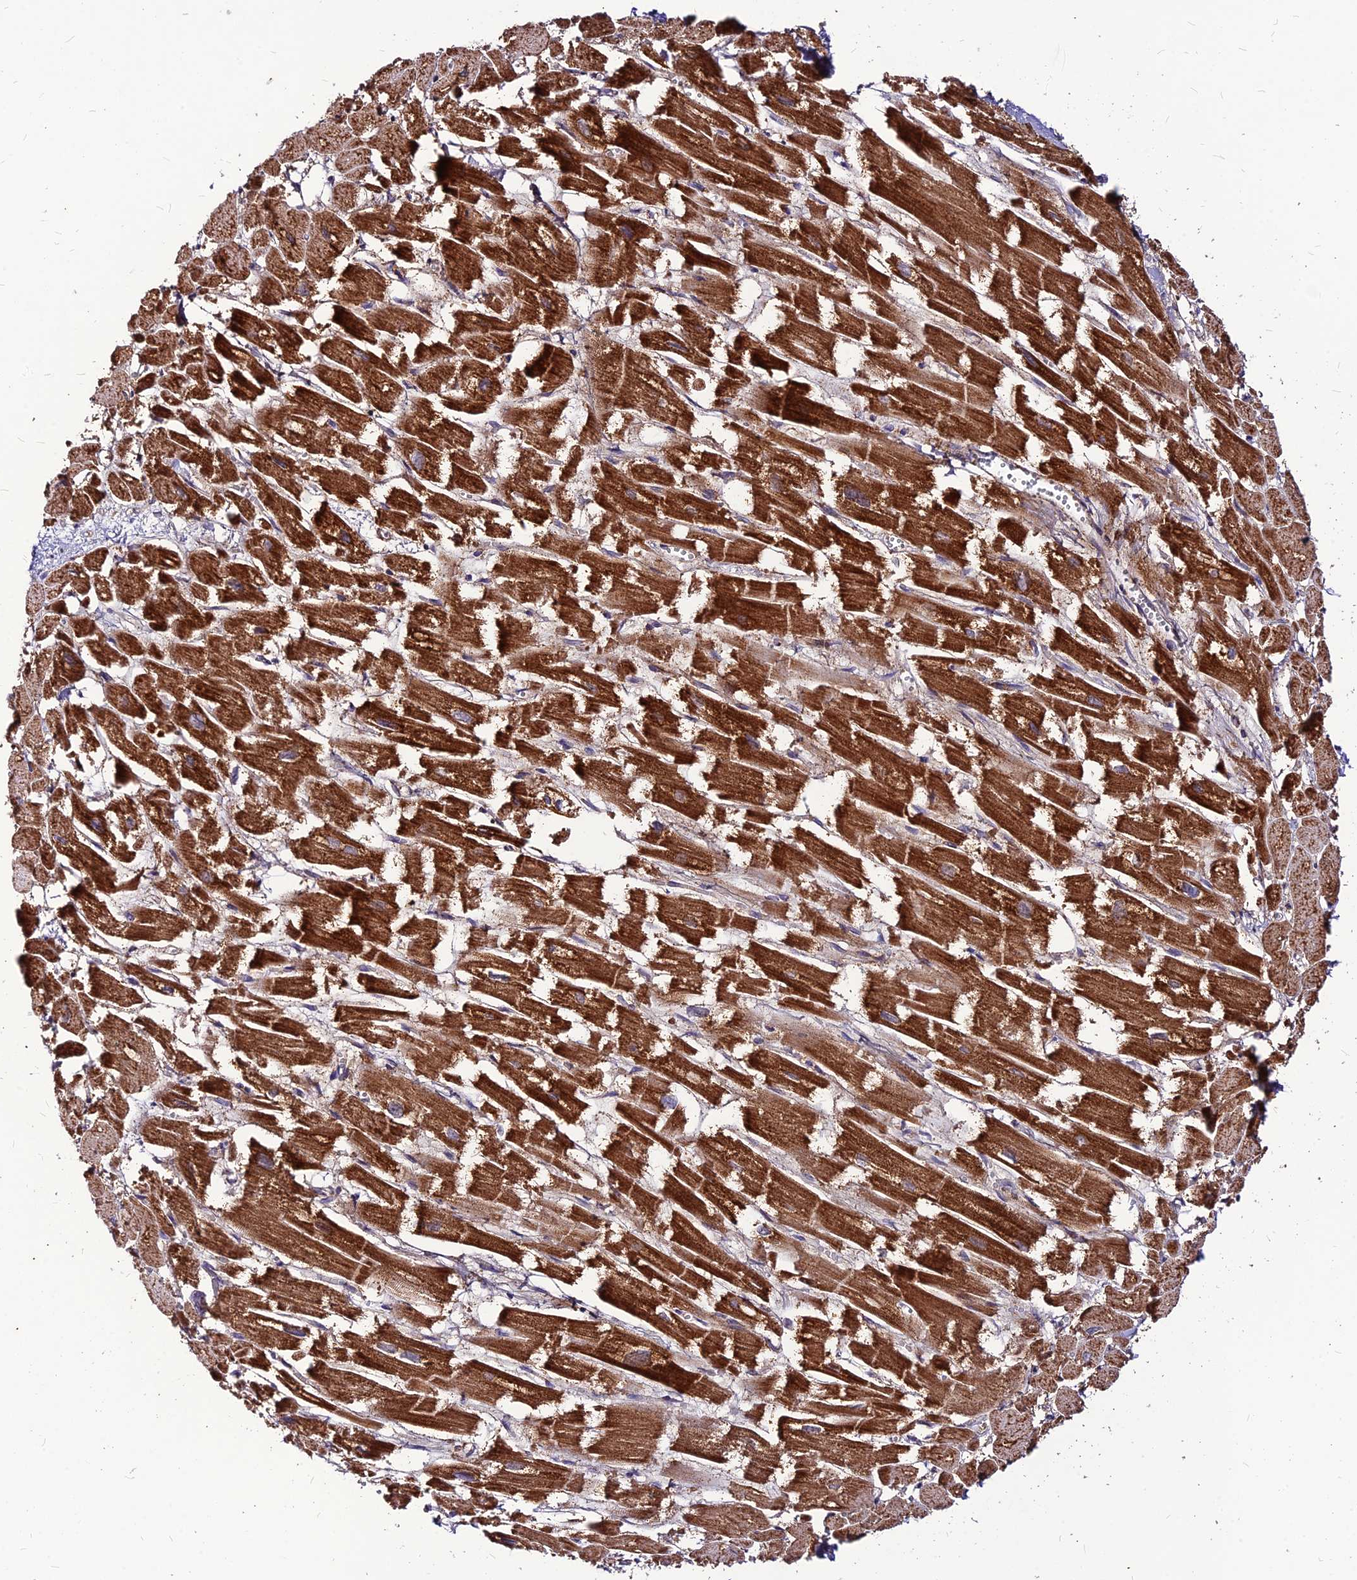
{"staining": {"intensity": "strong", "quantity": ">75%", "location": "cytoplasmic/membranous"}, "tissue": "heart muscle", "cell_type": "Cardiomyocytes", "image_type": "normal", "snomed": [{"axis": "morphology", "description": "Normal tissue, NOS"}, {"axis": "topography", "description": "Heart"}], "caption": "Unremarkable heart muscle demonstrates strong cytoplasmic/membranous staining in approximately >75% of cardiomyocytes Nuclei are stained in blue..", "gene": "ECI1", "patient": {"sex": "male", "age": 54}}